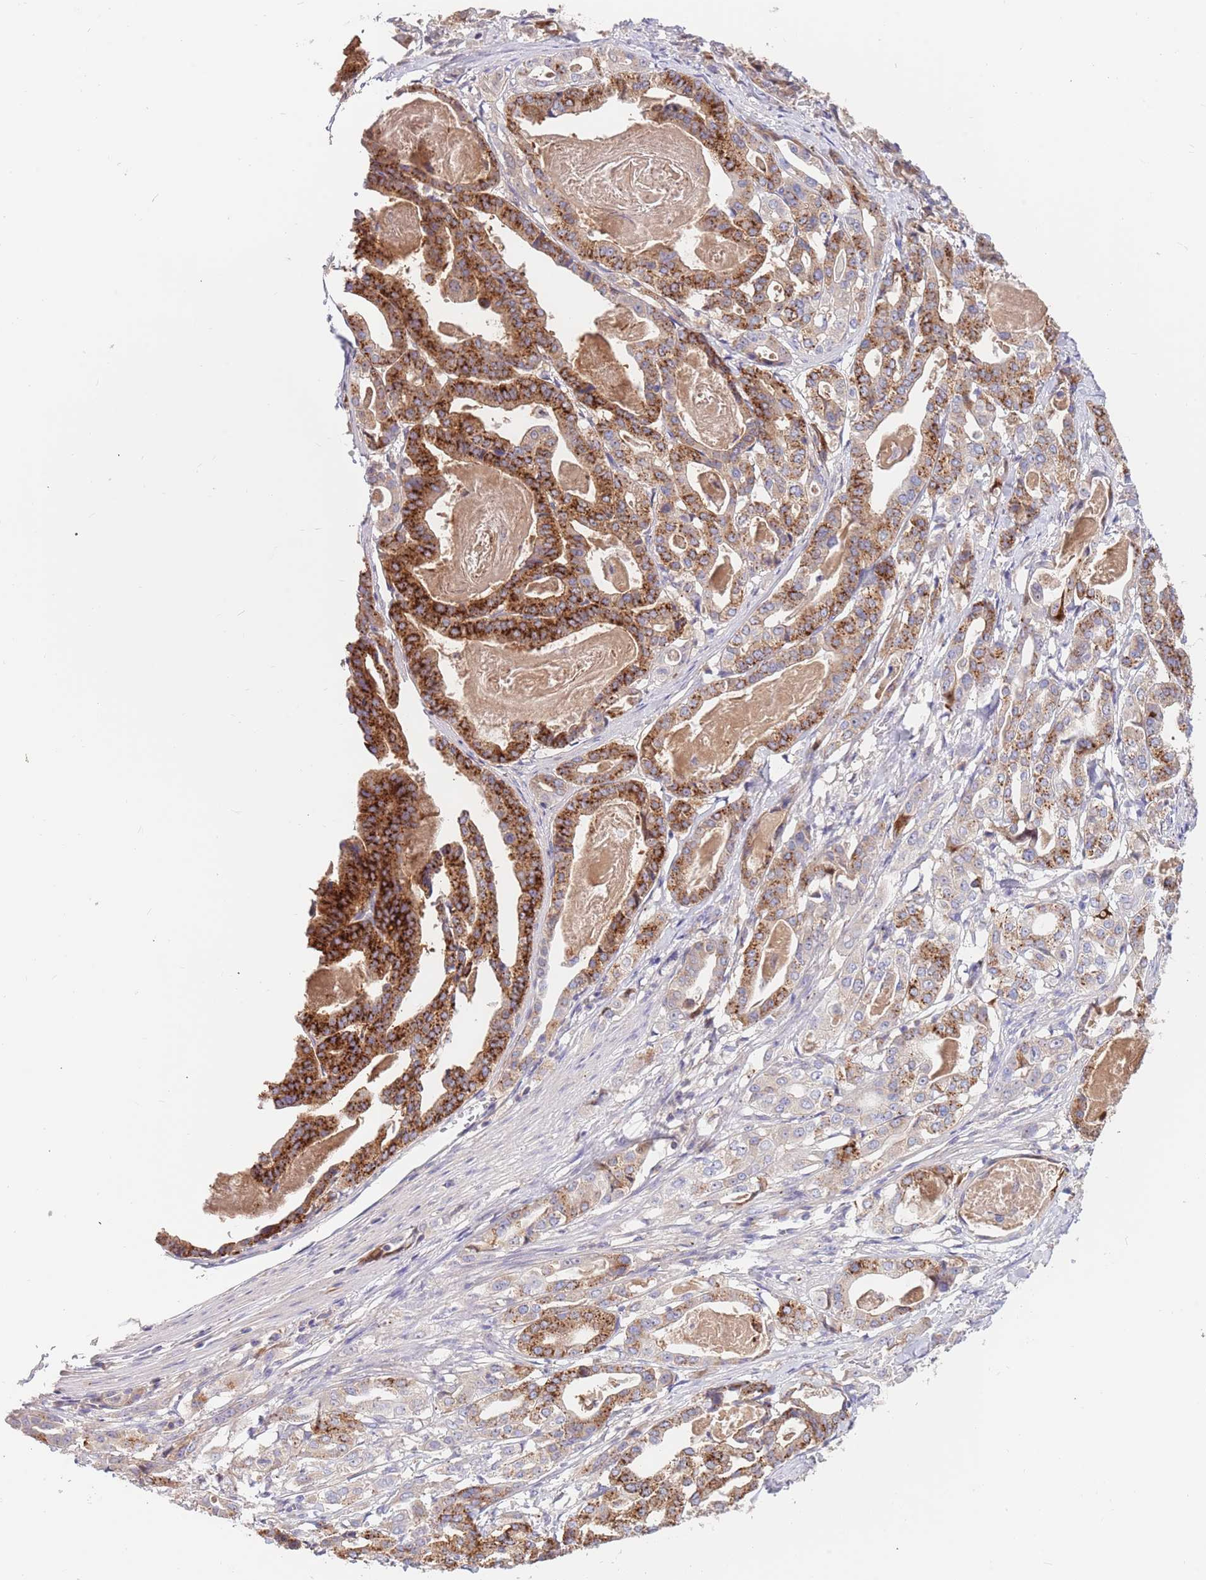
{"staining": {"intensity": "strong", "quantity": ">75%", "location": "cytoplasmic/membranous"}, "tissue": "stomach cancer", "cell_type": "Tumor cells", "image_type": "cancer", "snomed": [{"axis": "morphology", "description": "Adenocarcinoma, NOS"}, {"axis": "topography", "description": "Stomach"}], "caption": "This photomicrograph shows immunohistochemistry (IHC) staining of stomach cancer (adenocarcinoma), with high strong cytoplasmic/membranous positivity in approximately >75% of tumor cells.", "gene": "BORCS5", "patient": {"sex": "male", "age": 48}}